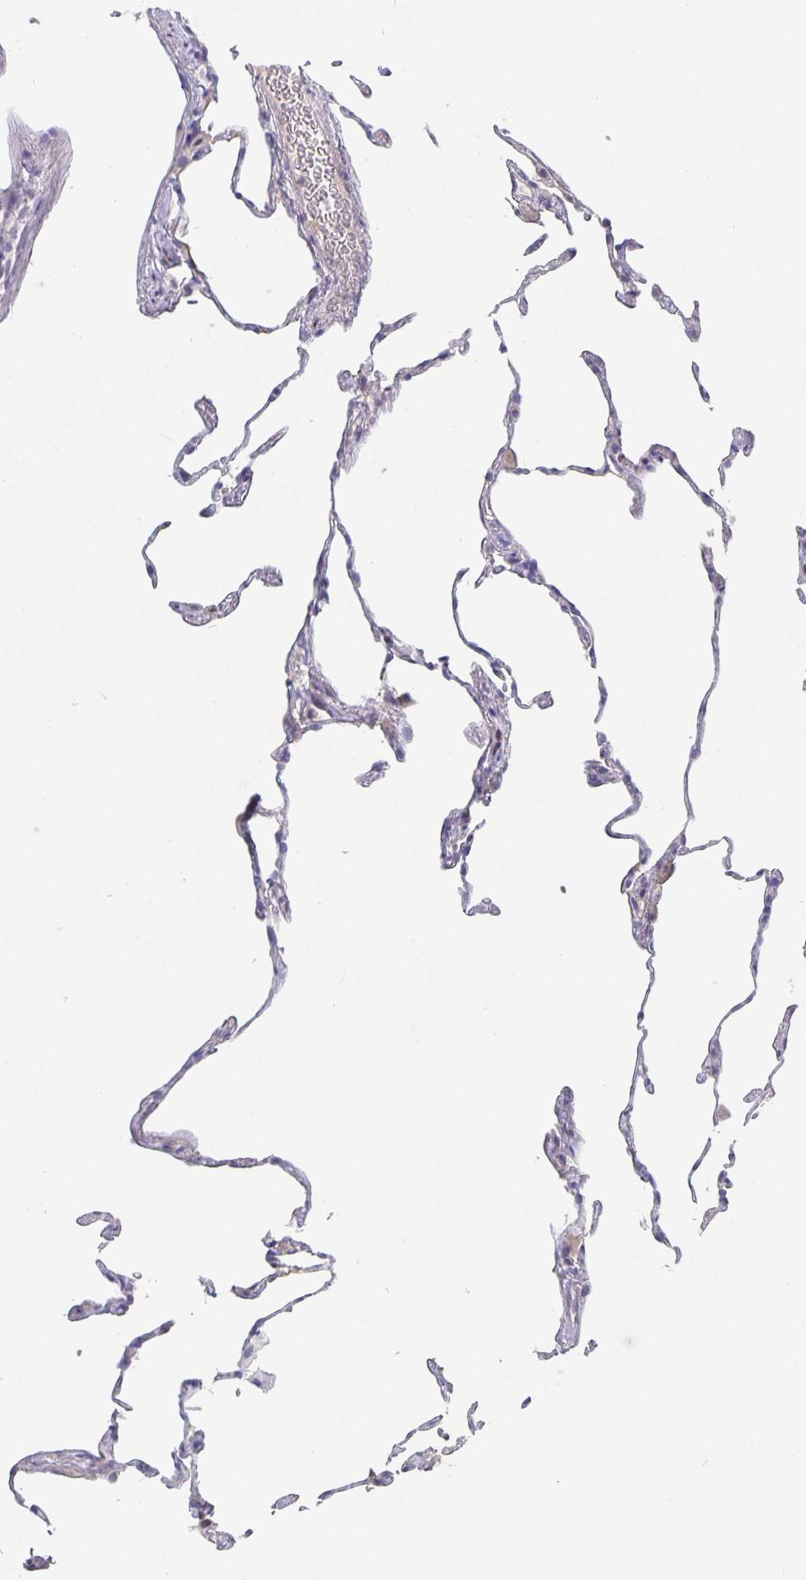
{"staining": {"intensity": "negative", "quantity": "none", "location": "none"}, "tissue": "lung", "cell_type": "Alveolar cells", "image_type": "normal", "snomed": [{"axis": "morphology", "description": "Normal tissue, NOS"}, {"axis": "topography", "description": "Lung"}], "caption": "Immunohistochemistry (IHC) histopathology image of benign lung stained for a protein (brown), which reveals no positivity in alveolar cells.", "gene": "GDF15", "patient": {"sex": "female", "age": 57}}